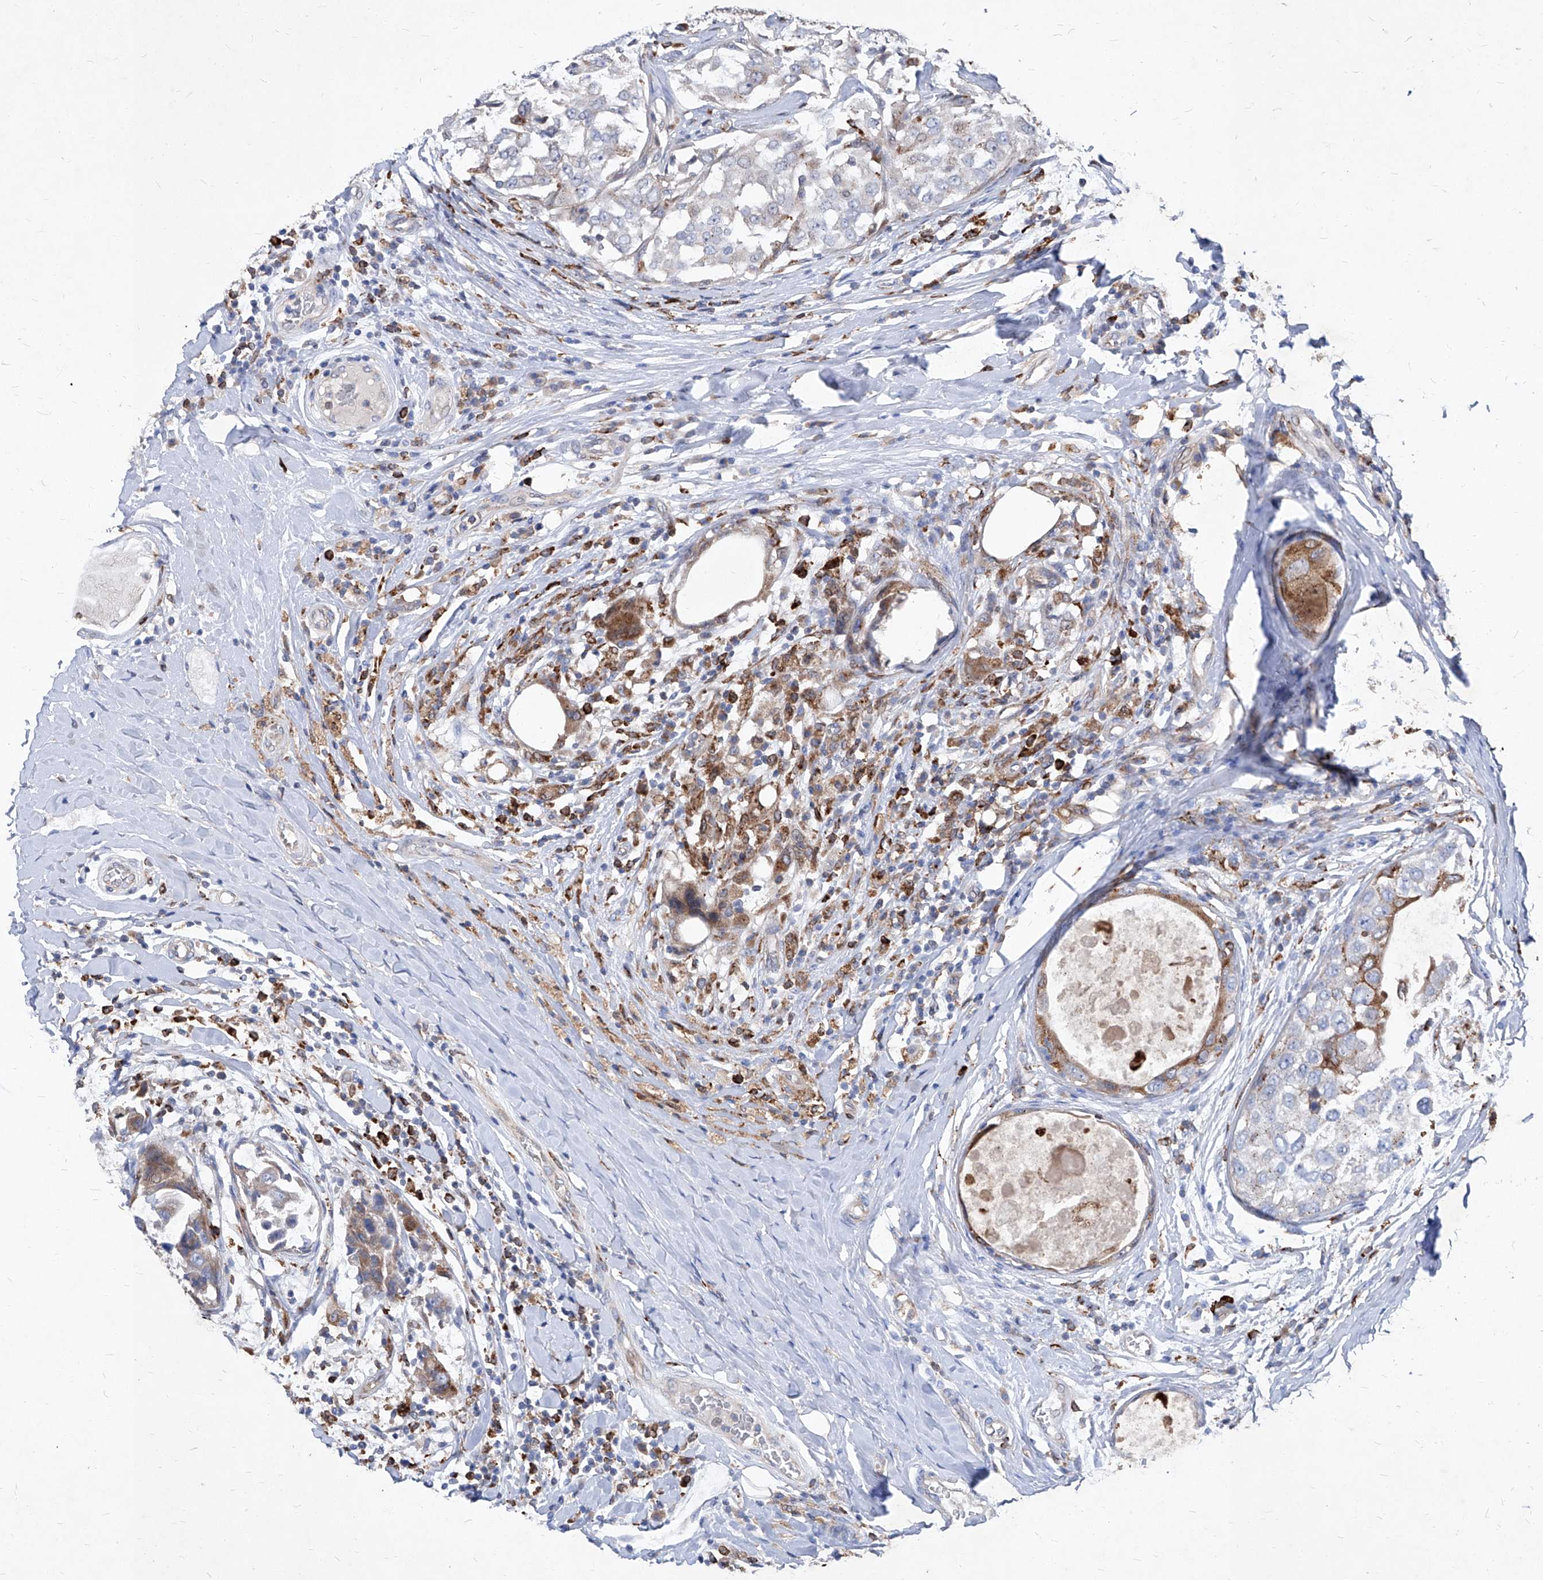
{"staining": {"intensity": "moderate", "quantity": ">75%", "location": "cytoplasmic/membranous"}, "tissue": "breast cancer", "cell_type": "Tumor cells", "image_type": "cancer", "snomed": [{"axis": "morphology", "description": "Duct carcinoma"}, {"axis": "topography", "description": "Breast"}], "caption": "An IHC photomicrograph of neoplastic tissue is shown. Protein staining in brown highlights moderate cytoplasmic/membranous positivity in breast invasive ductal carcinoma within tumor cells.", "gene": "UBOX5", "patient": {"sex": "female", "age": 27}}